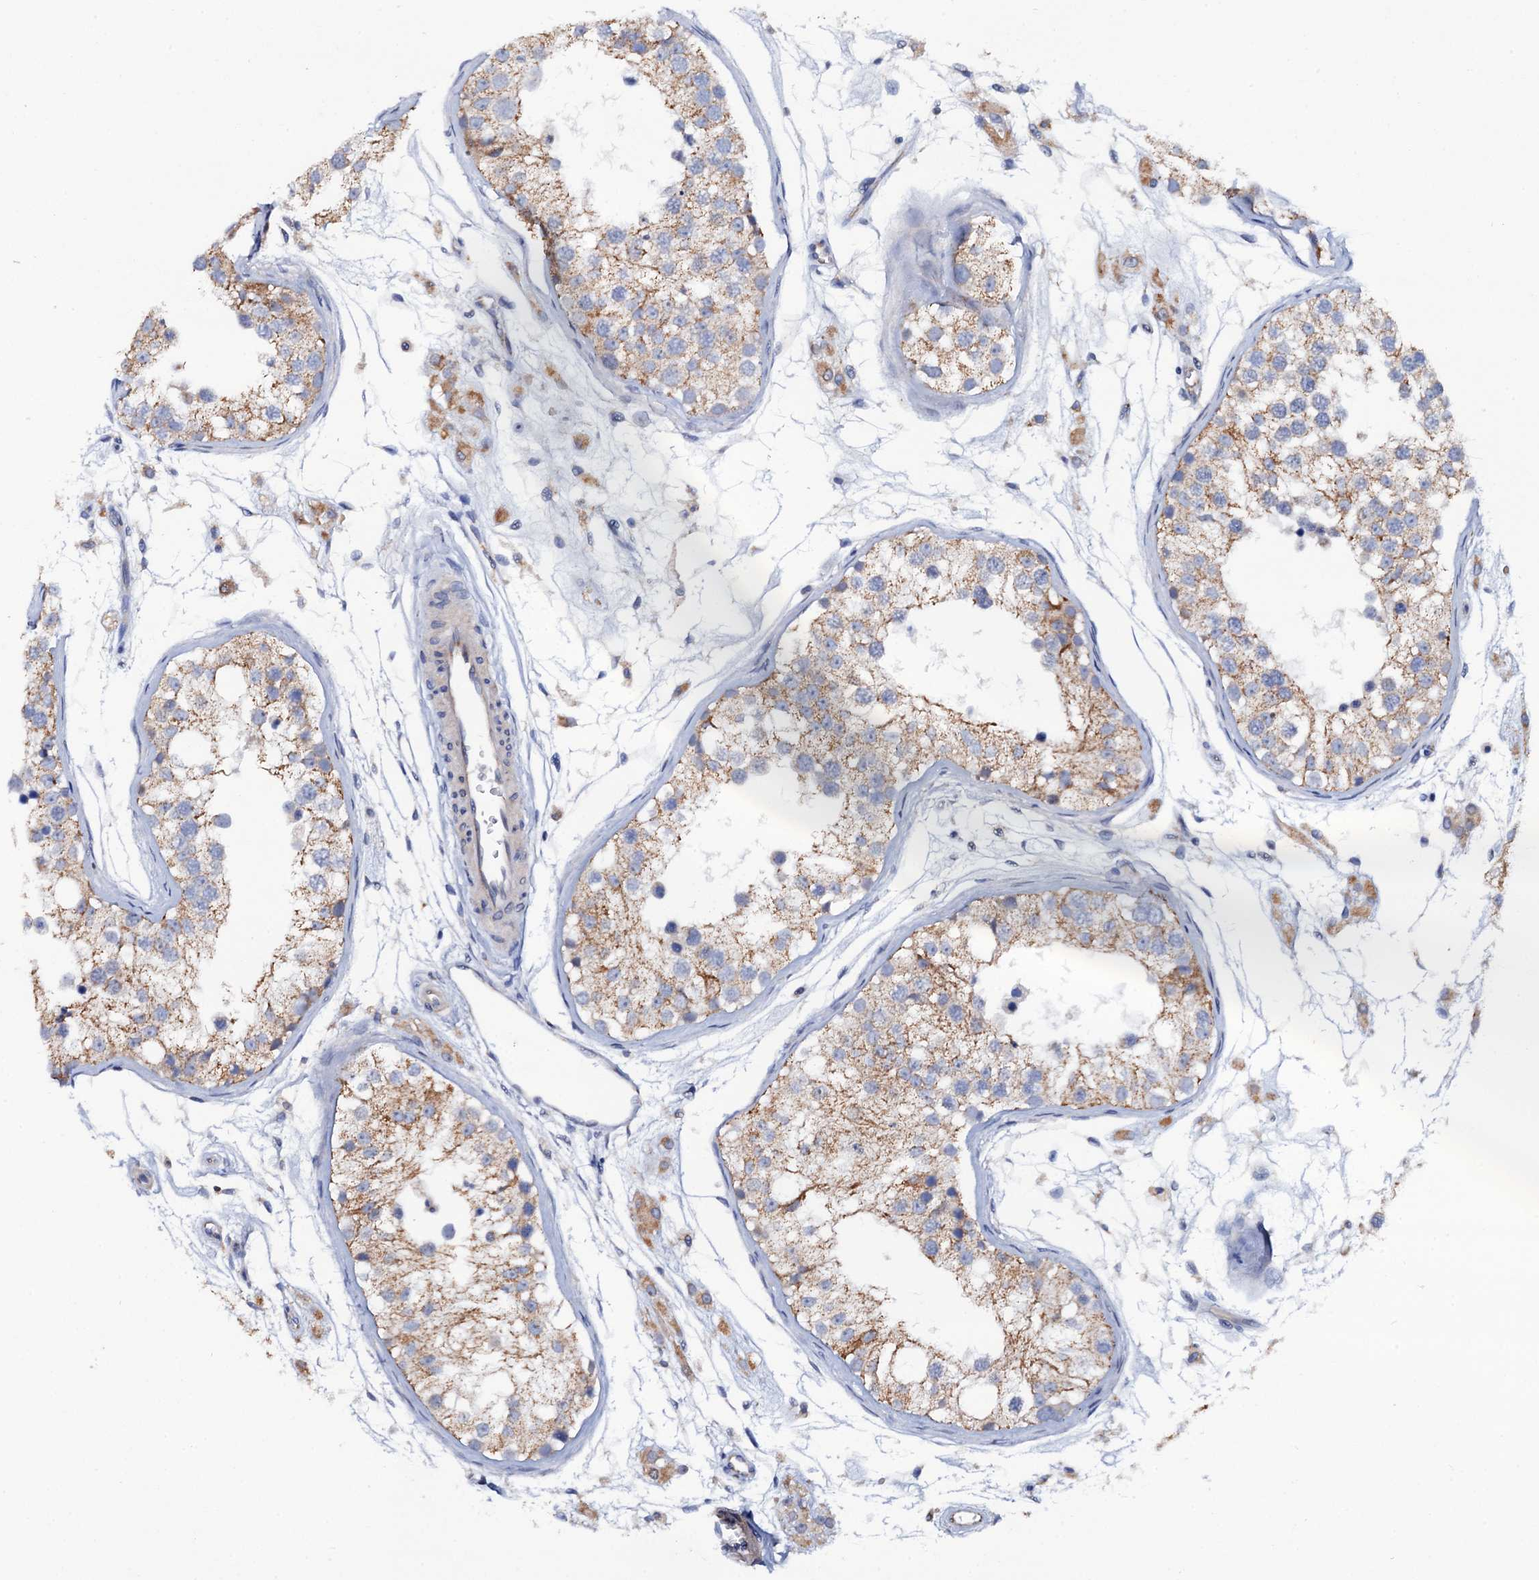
{"staining": {"intensity": "moderate", "quantity": "25%-75%", "location": "cytoplasmic/membranous"}, "tissue": "testis", "cell_type": "Cells in seminiferous ducts", "image_type": "normal", "snomed": [{"axis": "morphology", "description": "Normal tissue, NOS"}, {"axis": "morphology", "description": "Adenocarcinoma, metastatic, NOS"}, {"axis": "topography", "description": "Testis"}], "caption": "Testis stained with a brown dye demonstrates moderate cytoplasmic/membranous positive staining in about 25%-75% of cells in seminiferous ducts.", "gene": "MRPL48", "patient": {"sex": "male", "age": 26}}